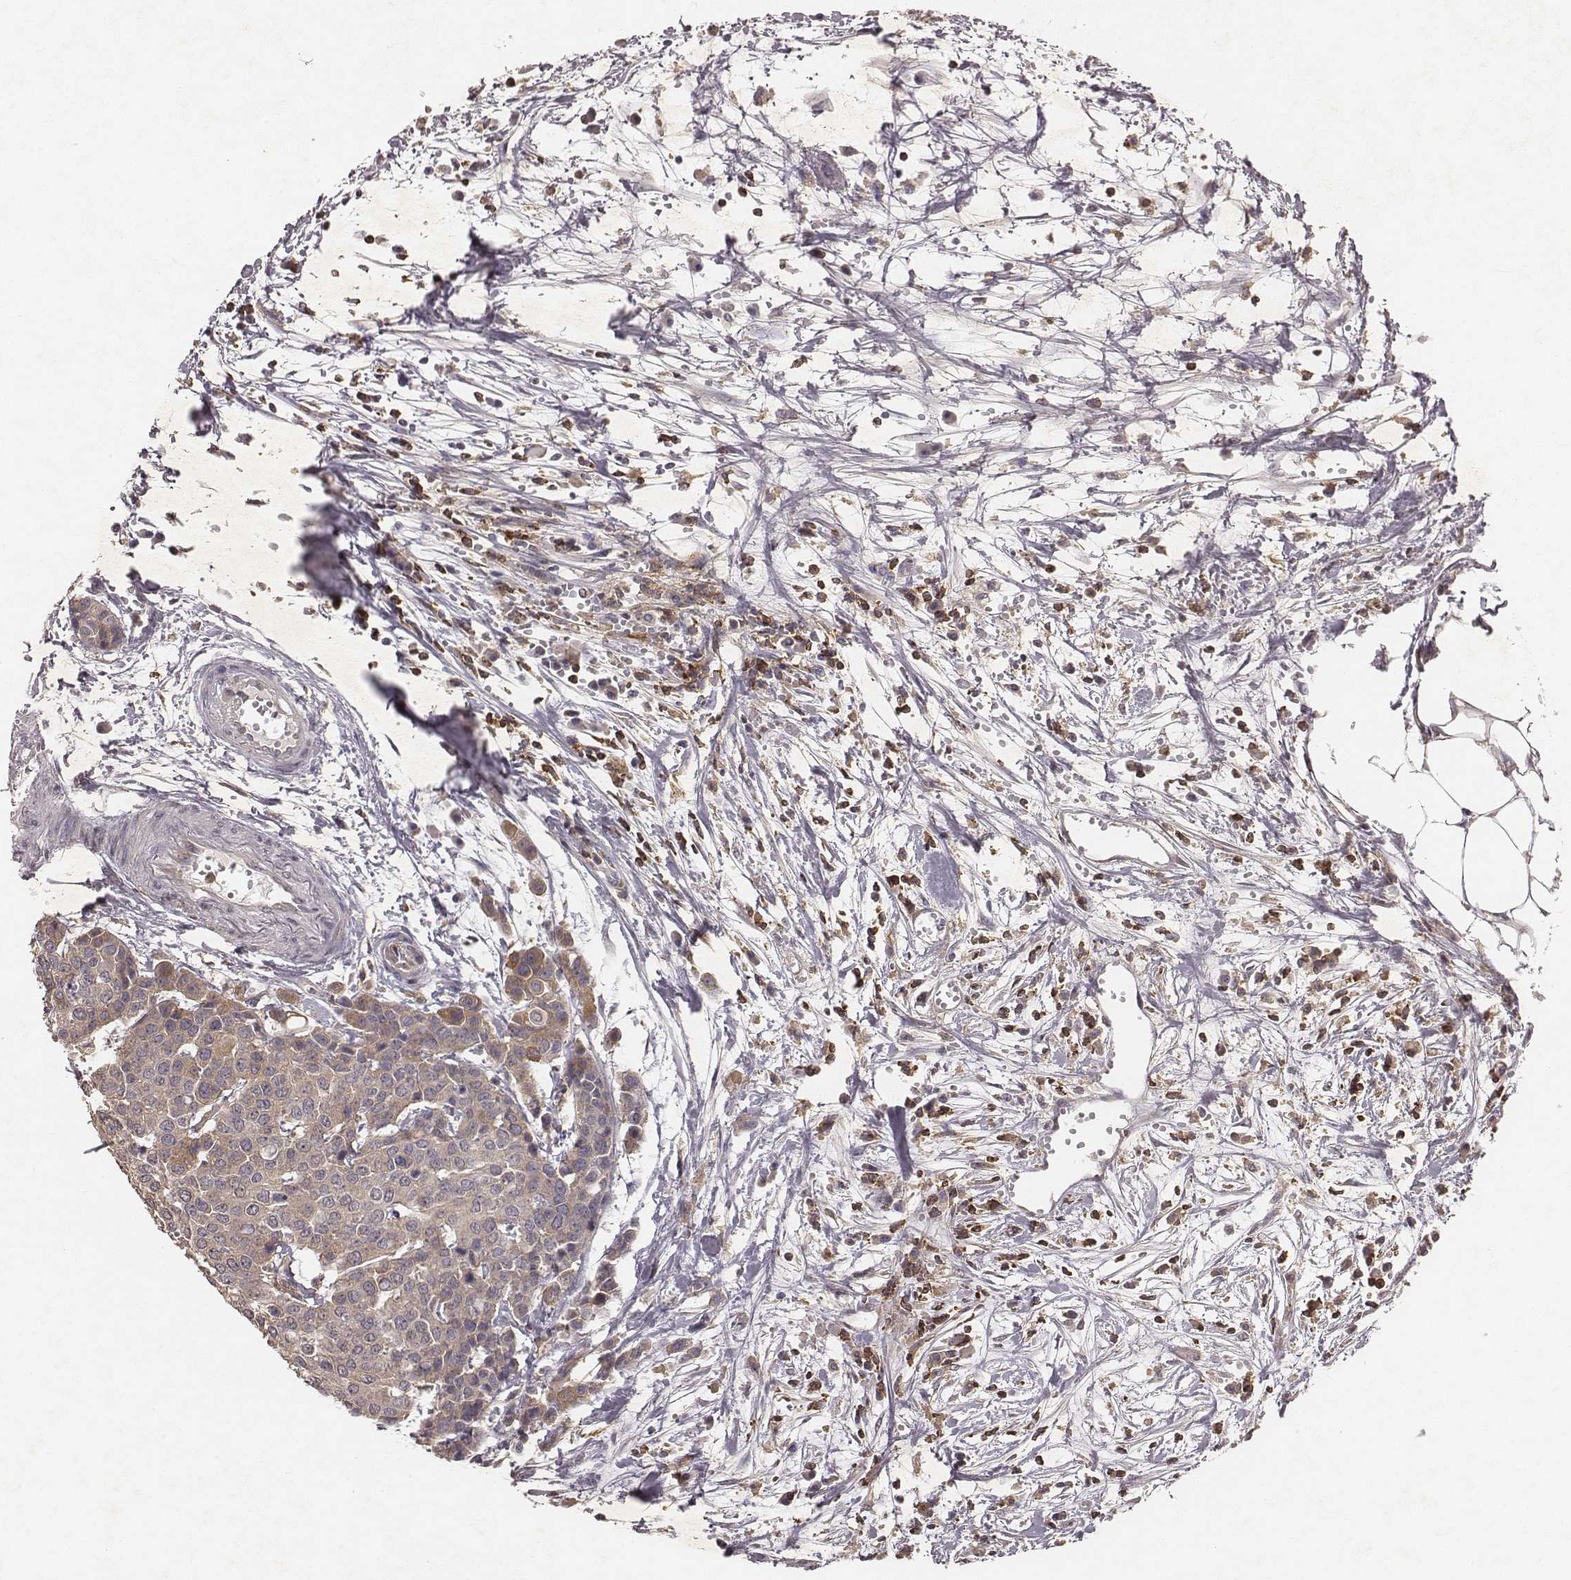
{"staining": {"intensity": "weak", "quantity": "<25%", "location": "cytoplasmic/membranous"}, "tissue": "carcinoid", "cell_type": "Tumor cells", "image_type": "cancer", "snomed": [{"axis": "morphology", "description": "Carcinoid, malignant, NOS"}, {"axis": "topography", "description": "Colon"}], "caption": "The histopathology image displays no staining of tumor cells in malignant carcinoid.", "gene": "PILRA", "patient": {"sex": "male", "age": 81}}